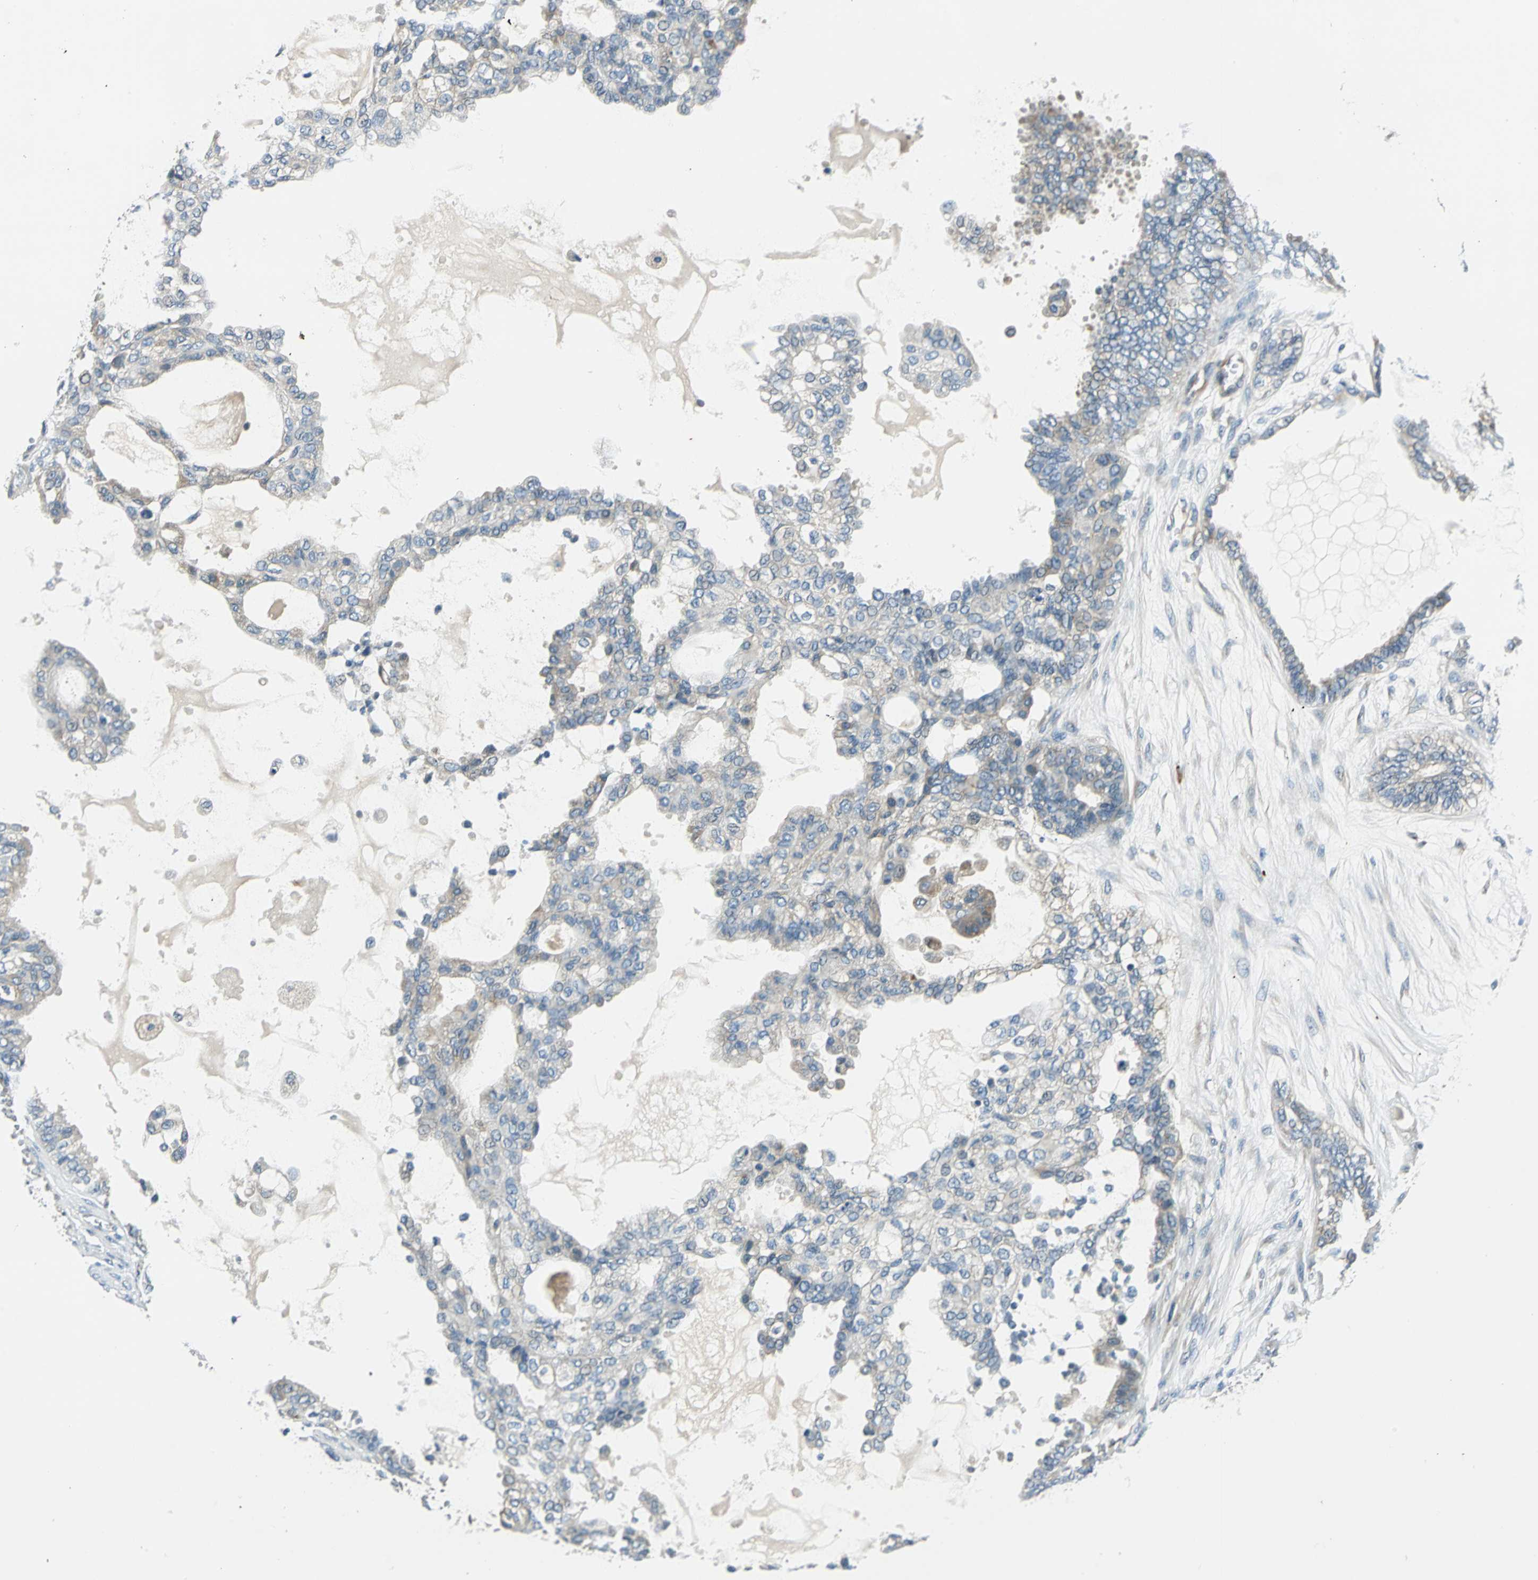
{"staining": {"intensity": "weak", "quantity": "<25%", "location": "cytoplasmic/membranous"}, "tissue": "ovarian cancer", "cell_type": "Tumor cells", "image_type": "cancer", "snomed": [{"axis": "morphology", "description": "Carcinoma, NOS"}, {"axis": "morphology", "description": "Carcinoma, endometroid"}, {"axis": "topography", "description": "Ovary"}], "caption": "Image shows no significant protein positivity in tumor cells of ovarian cancer. (DAB immunohistochemistry (IHC), high magnification).", "gene": "CDC42EP1", "patient": {"sex": "female", "age": 50}}